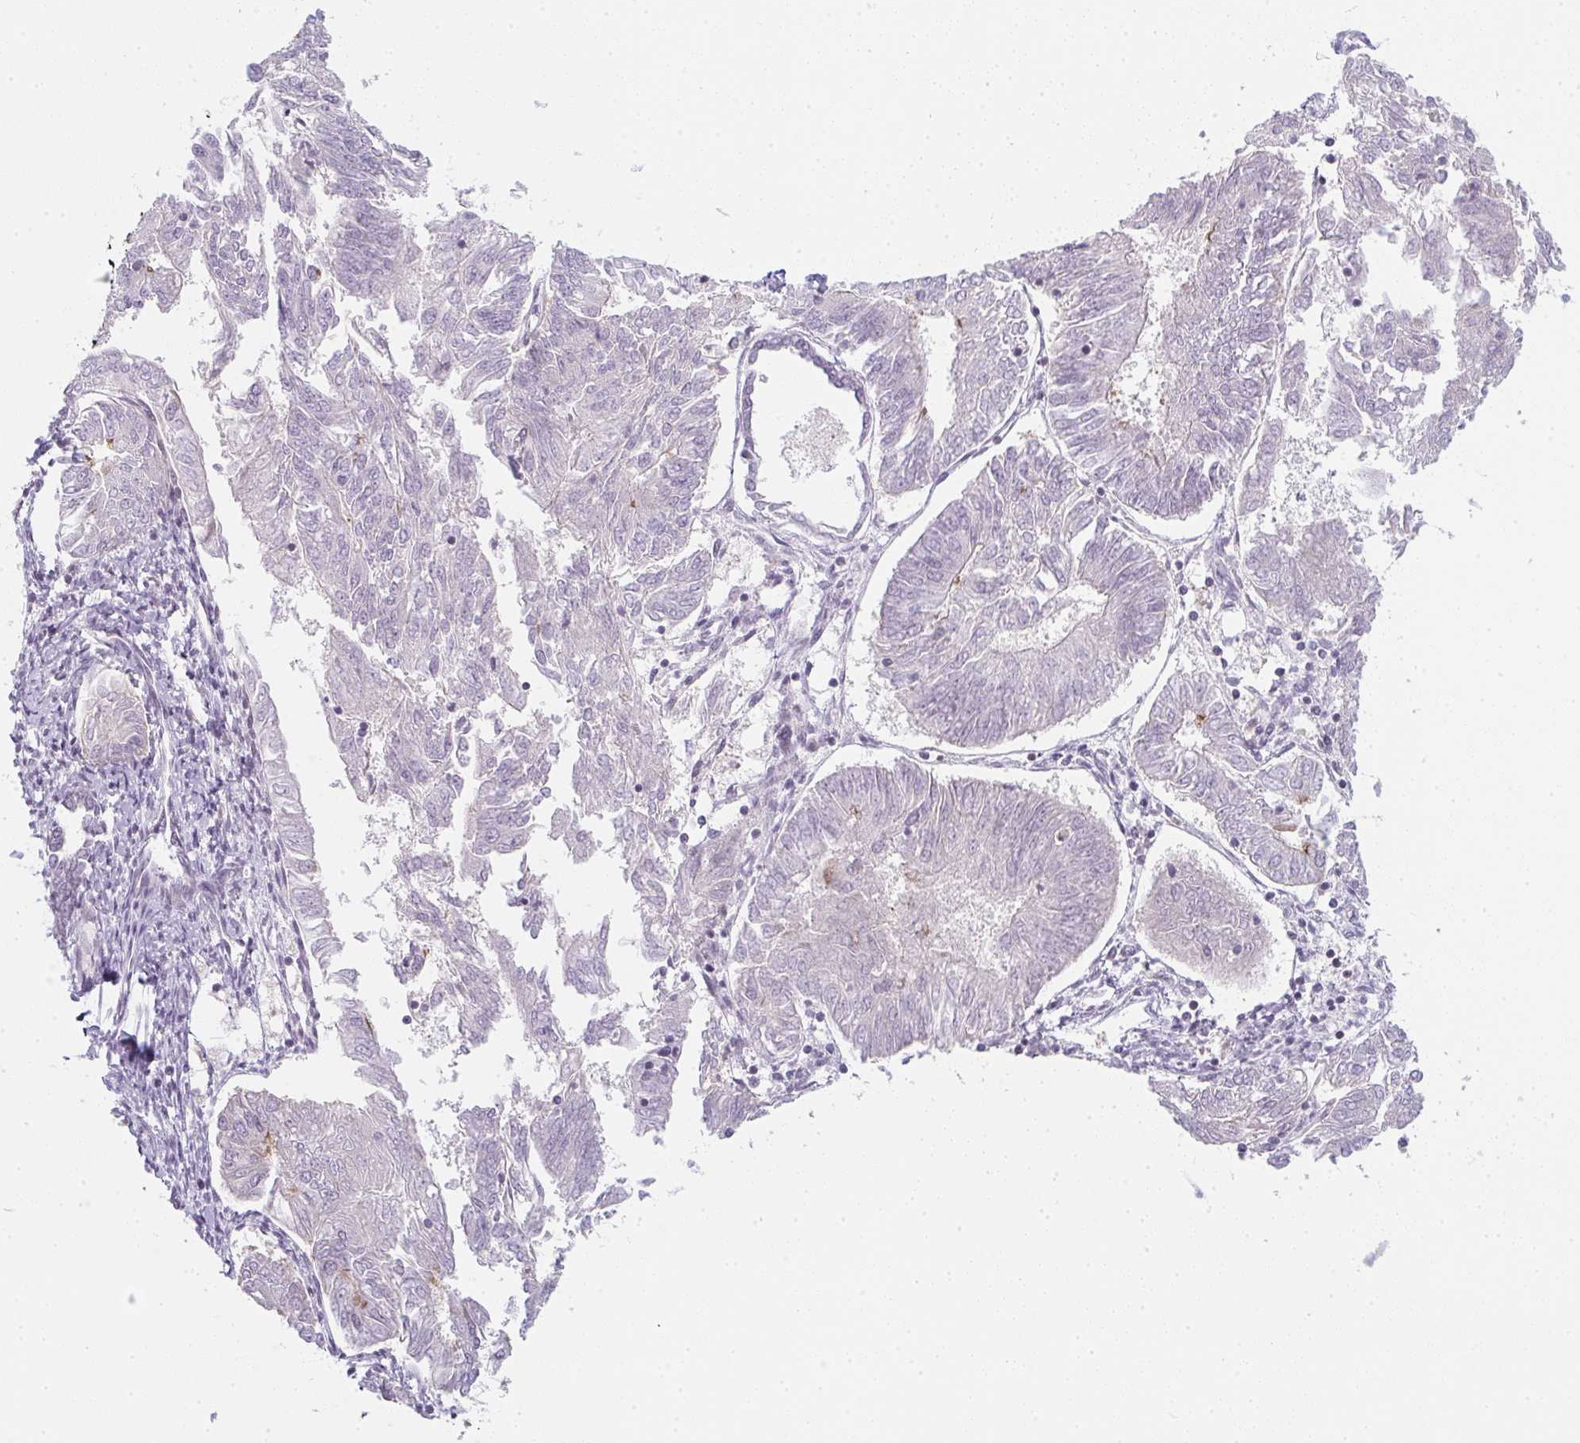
{"staining": {"intensity": "negative", "quantity": "none", "location": "none"}, "tissue": "endometrial cancer", "cell_type": "Tumor cells", "image_type": "cancer", "snomed": [{"axis": "morphology", "description": "Adenocarcinoma, NOS"}, {"axis": "topography", "description": "Endometrium"}], "caption": "An IHC image of adenocarcinoma (endometrial) is shown. There is no staining in tumor cells of adenocarcinoma (endometrial).", "gene": "TMEM237", "patient": {"sex": "female", "age": 58}}